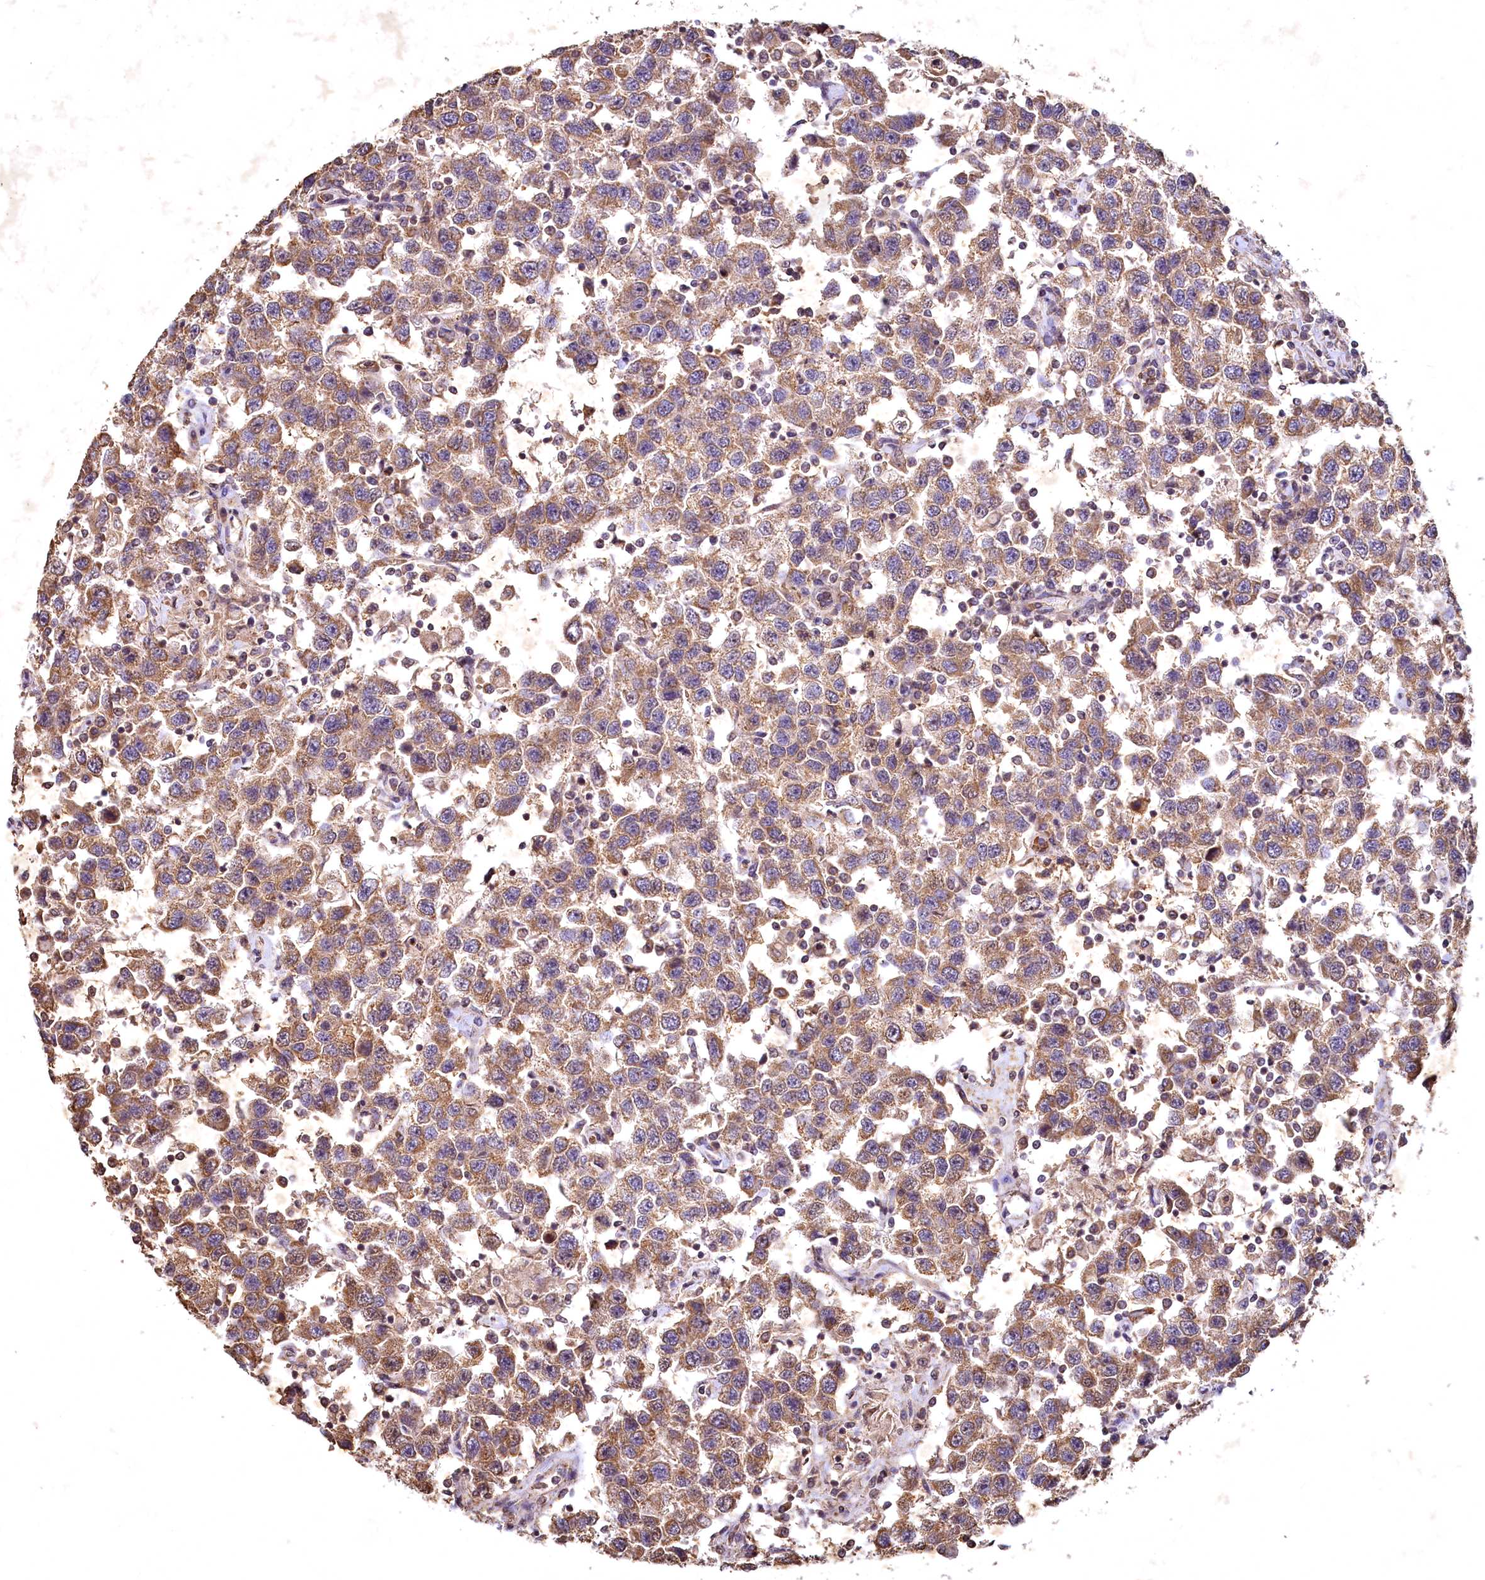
{"staining": {"intensity": "moderate", "quantity": ">75%", "location": "cytoplasmic/membranous"}, "tissue": "testis cancer", "cell_type": "Tumor cells", "image_type": "cancer", "snomed": [{"axis": "morphology", "description": "Seminoma, NOS"}, {"axis": "topography", "description": "Testis"}], "caption": "Seminoma (testis) was stained to show a protein in brown. There is medium levels of moderate cytoplasmic/membranous staining in approximately >75% of tumor cells.", "gene": "SPTA1", "patient": {"sex": "male", "age": 41}}